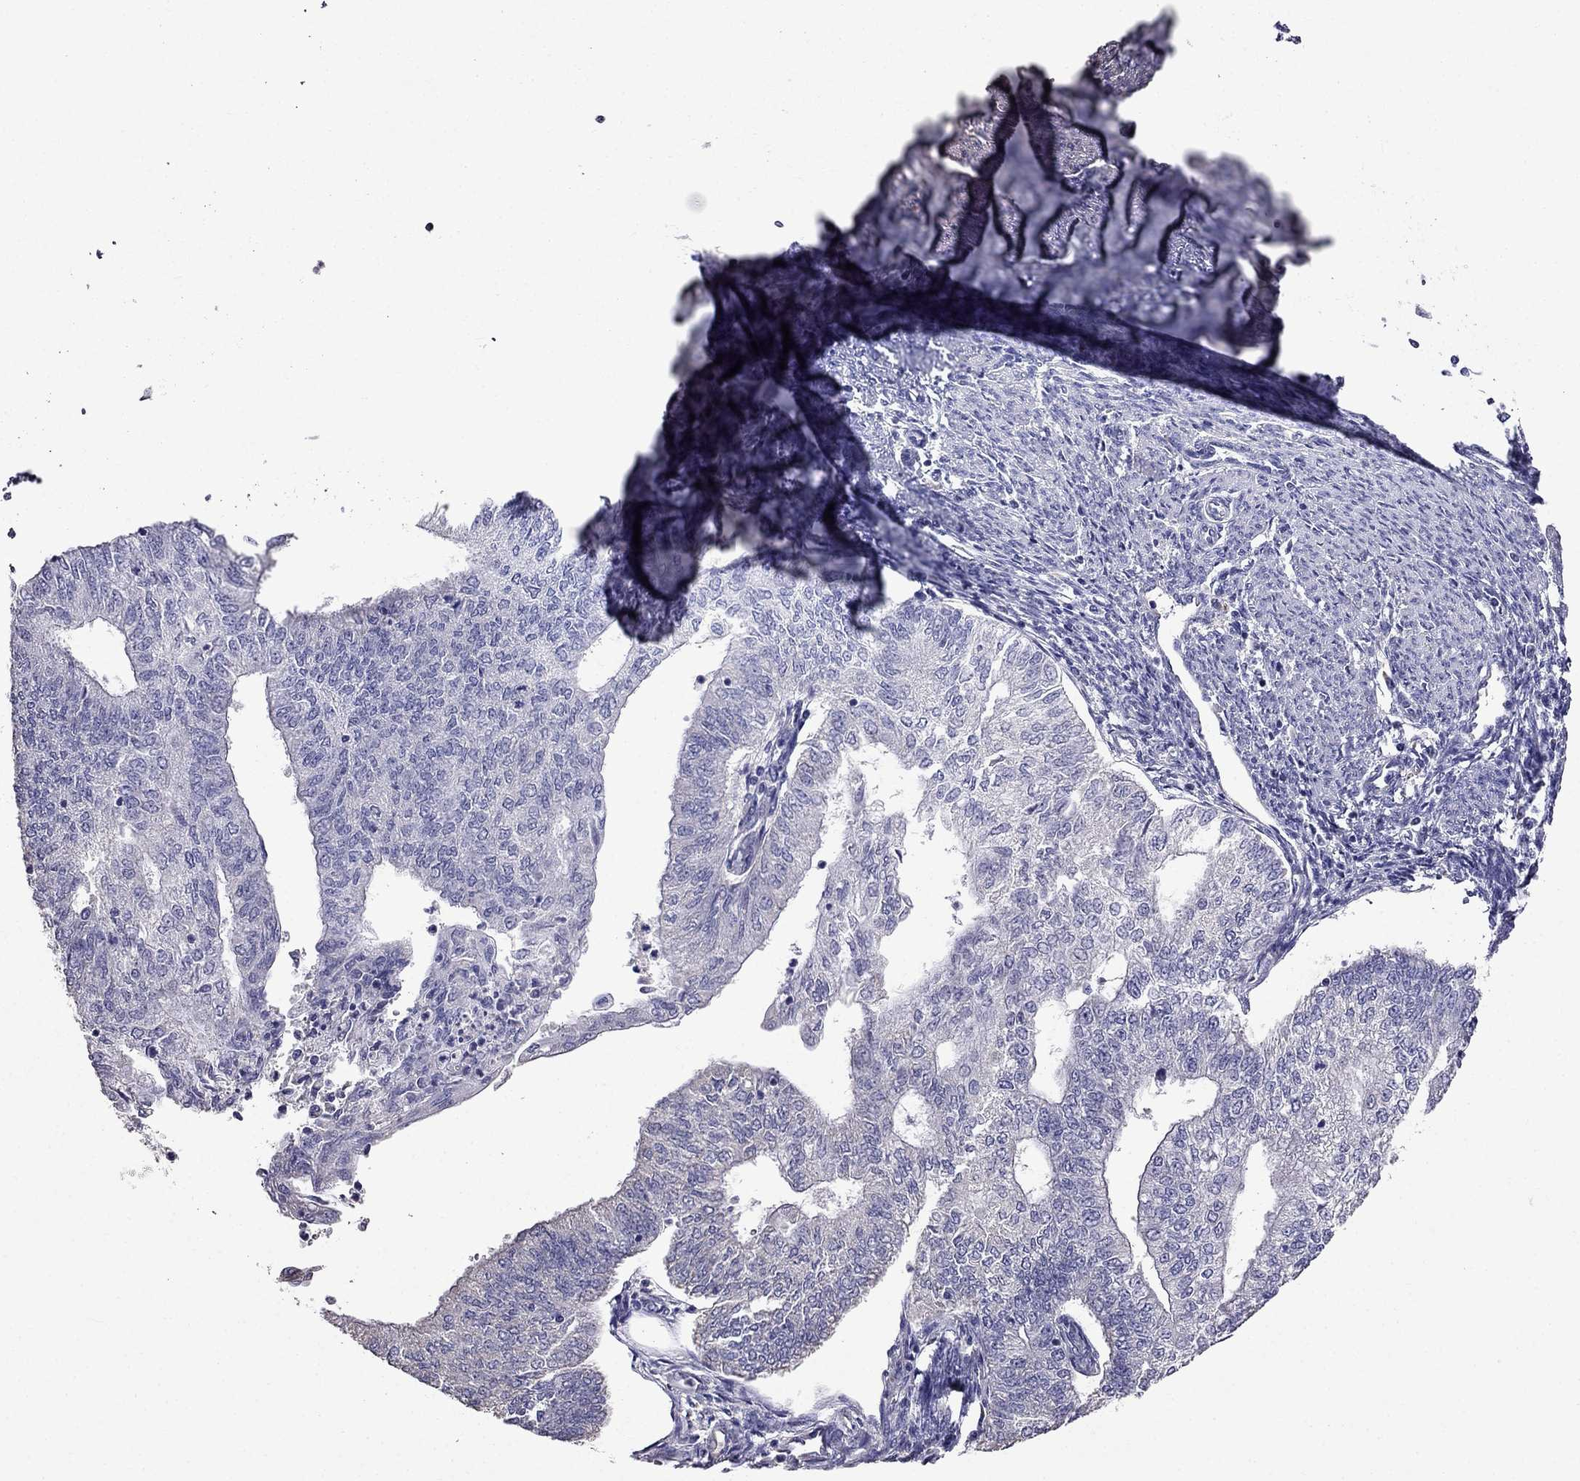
{"staining": {"intensity": "negative", "quantity": "none", "location": "none"}, "tissue": "endometrial cancer", "cell_type": "Tumor cells", "image_type": "cancer", "snomed": [{"axis": "morphology", "description": "Adenocarcinoma, NOS"}, {"axis": "topography", "description": "Endometrium"}], "caption": "There is no significant staining in tumor cells of endometrial cancer. (Stains: DAB (3,3'-diaminobenzidine) immunohistochemistry with hematoxylin counter stain, Microscopy: brightfield microscopy at high magnification).", "gene": "AK5", "patient": {"sex": "female", "age": 59}}